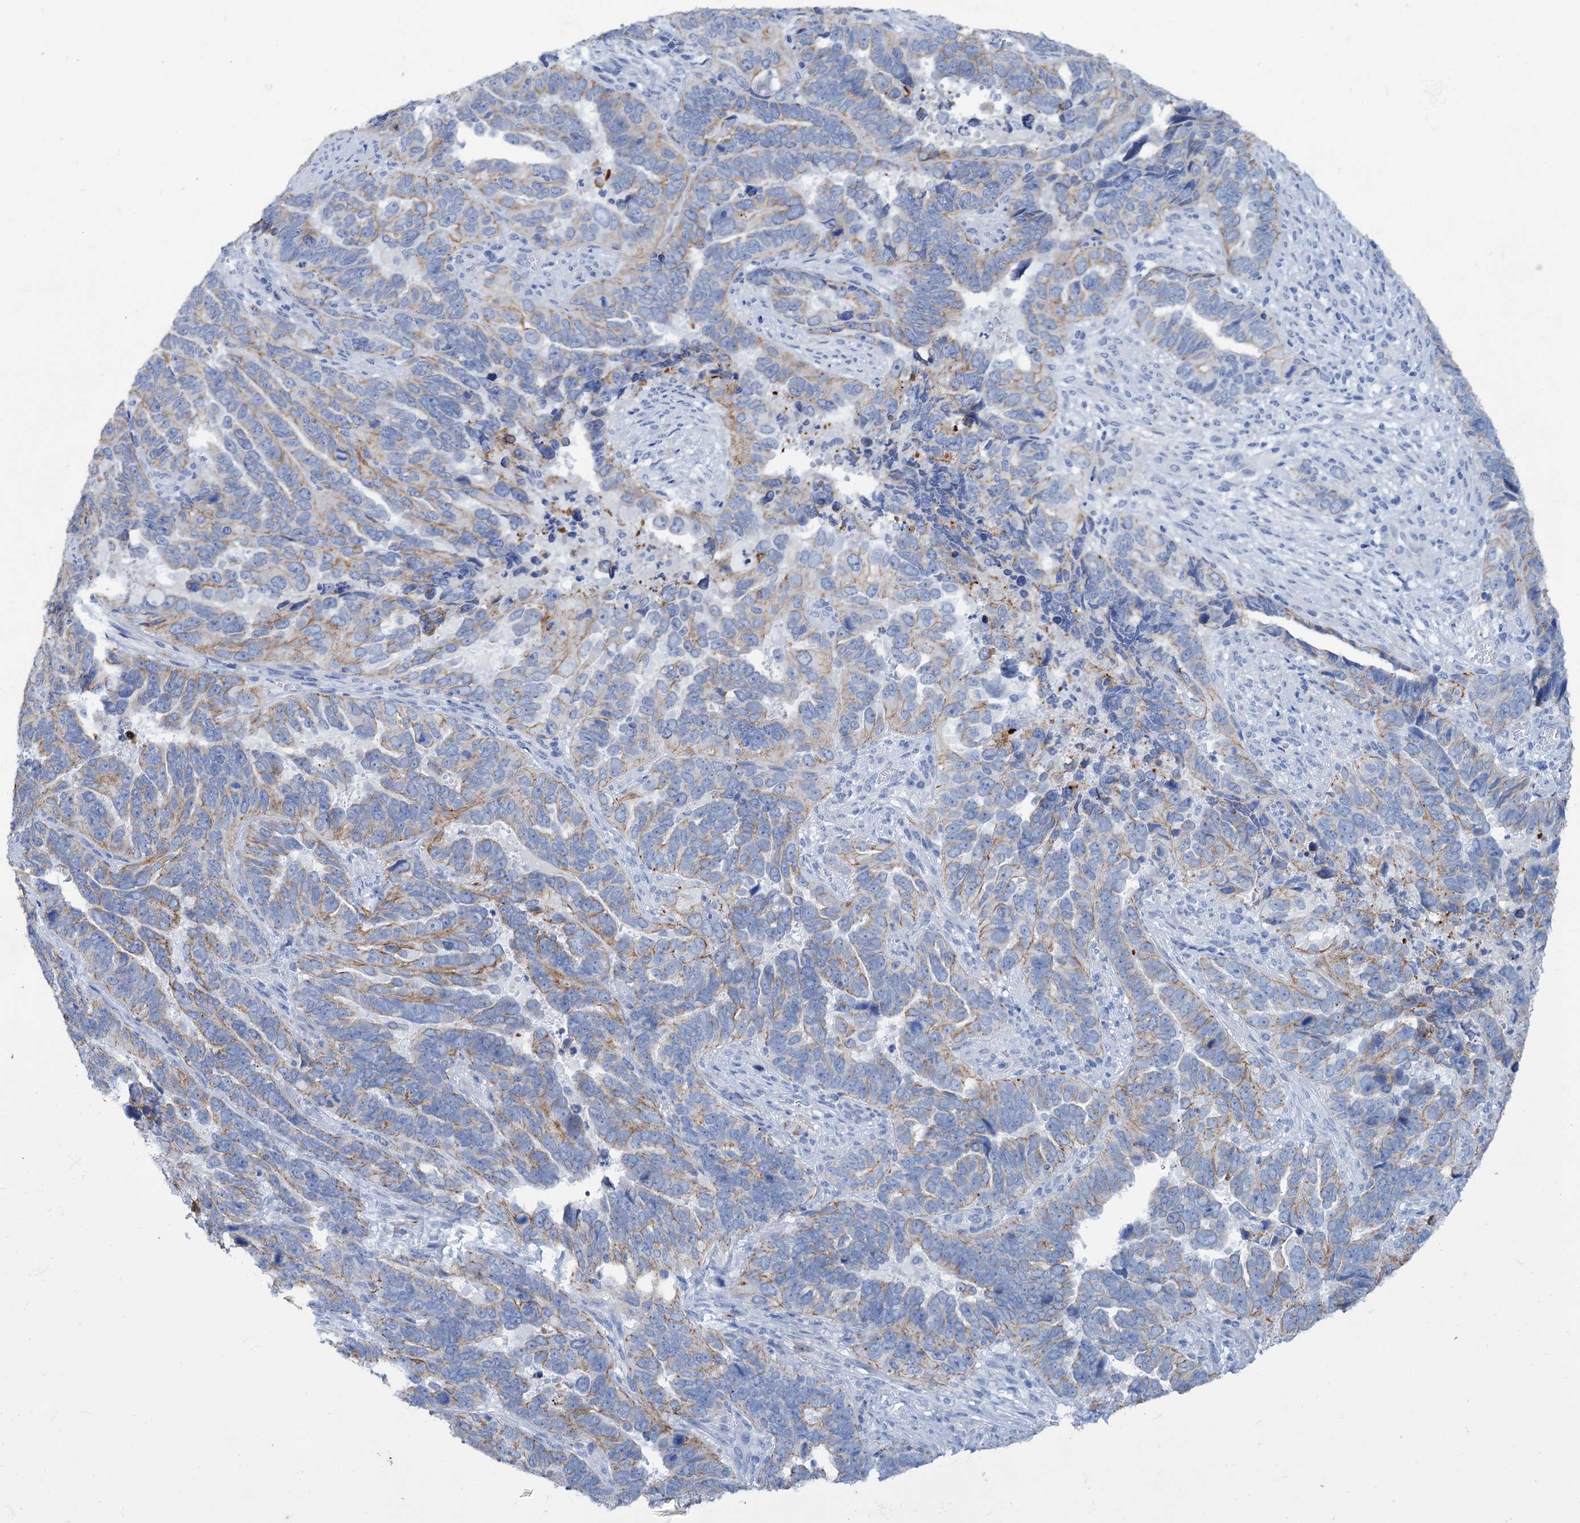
{"staining": {"intensity": "moderate", "quantity": "<25%", "location": "cytoplasmic/membranous"}, "tissue": "endometrial cancer", "cell_type": "Tumor cells", "image_type": "cancer", "snomed": [{"axis": "morphology", "description": "Adenocarcinoma, NOS"}, {"axis": "topography", "description": "Endometrium"}], "caption": "DAB (3,3'-diaminobenzidine) immunohistochemical staining of endometrial cancer displays moderate cytoplasmic/membranous protein staining in approximately <25% of tumor cells.", "gene": "FAAP20", "patient": {"sex": "female", "age": 65}}